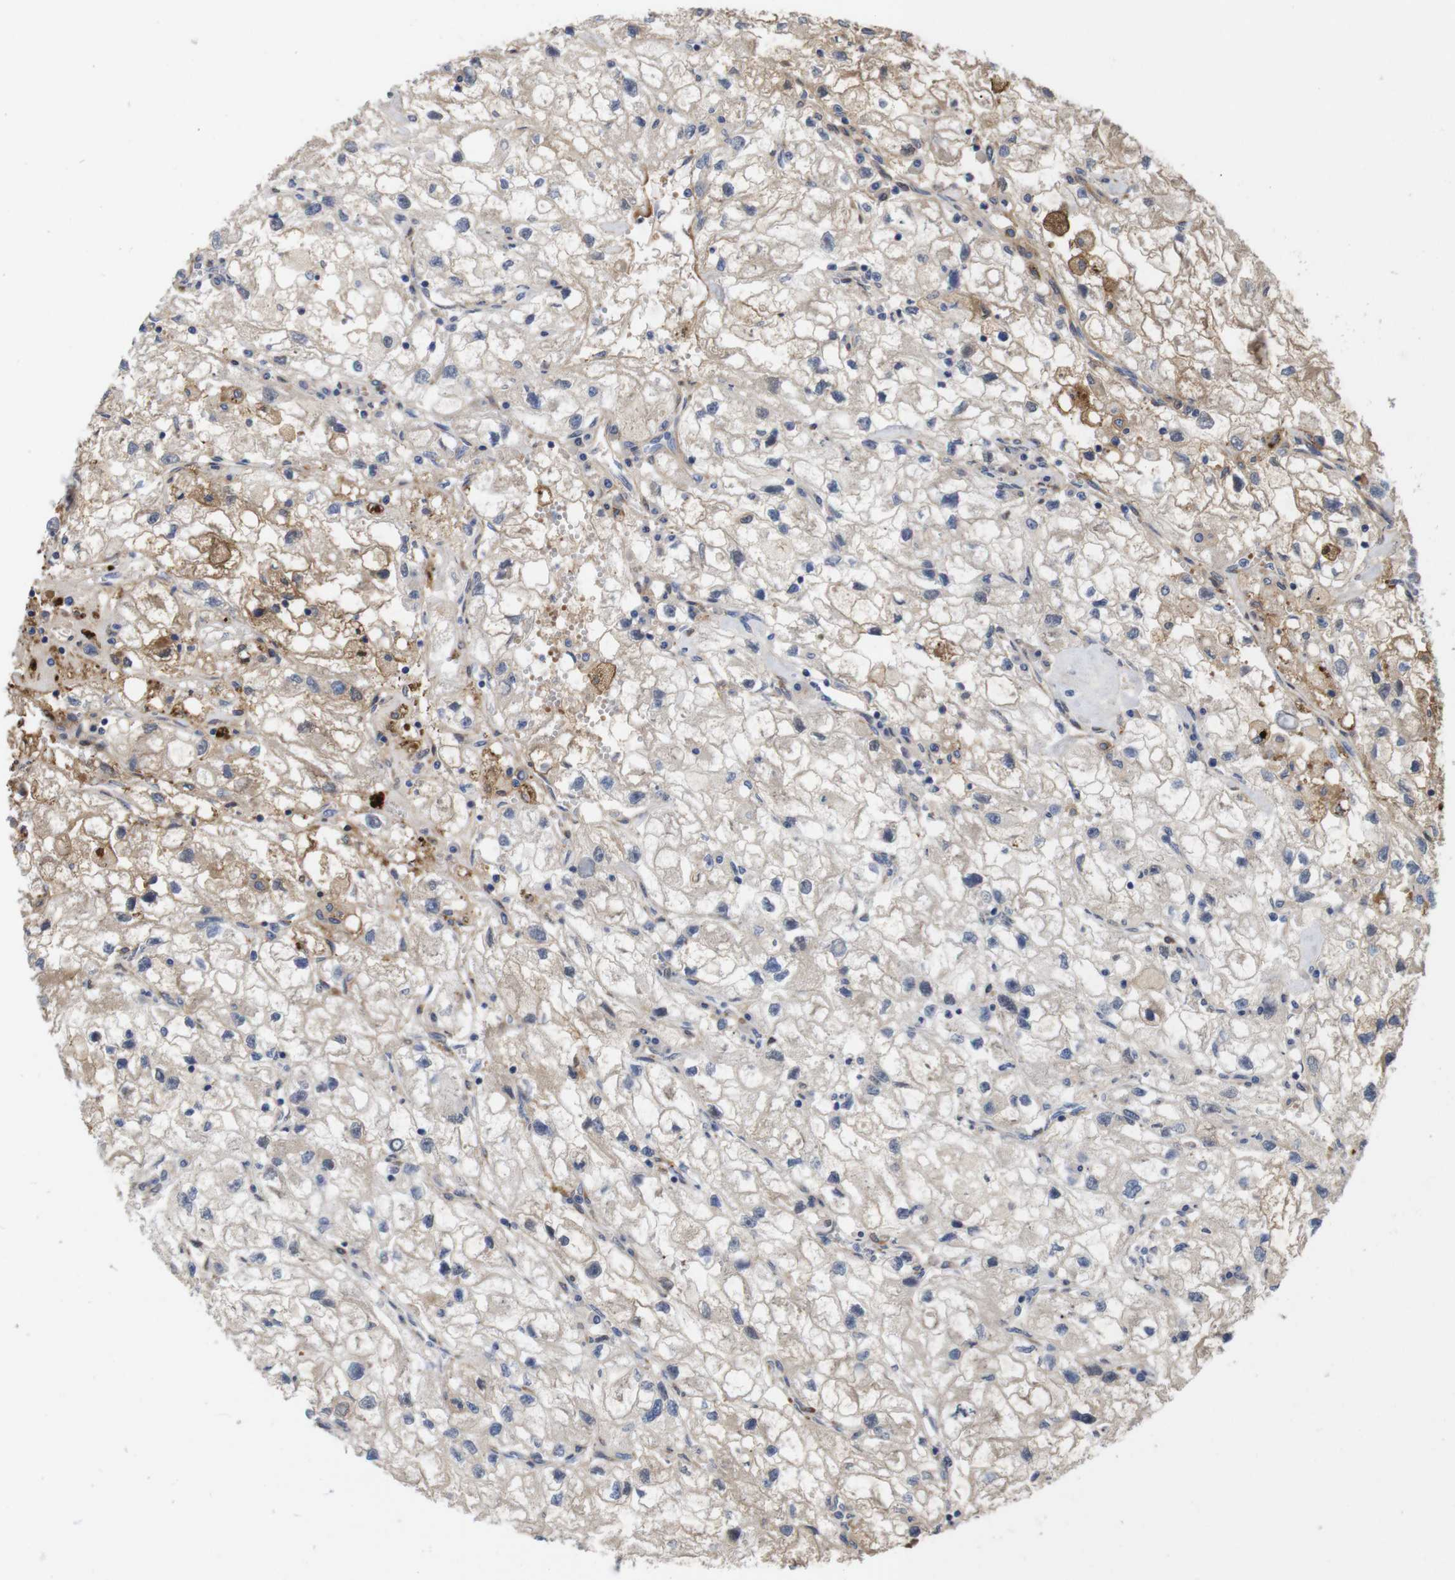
{"staining": {"intensity": "moderate", "quantity": "<25%", "location": "cytoplasmic/membranous"}, "tissue": "renal cancer", "cell_type": "Tumor cells", "image_type": "cancer", "snomed": [{"axis": "morphology", "description": "Adenocarcinoma, NOS"}, {"axis": "topography", "description": "Kidney"}], "caption": "Tumor cells display low levels of moderate cytoplasmic/membranous positivity in approximately <25% of cells in renal cancer (adenocarcinoma). The protein is shown in brown color, while the nuclei are stained blue.", "gene": "SPRY3", "patient": {"sex": "female", "age": 70}}